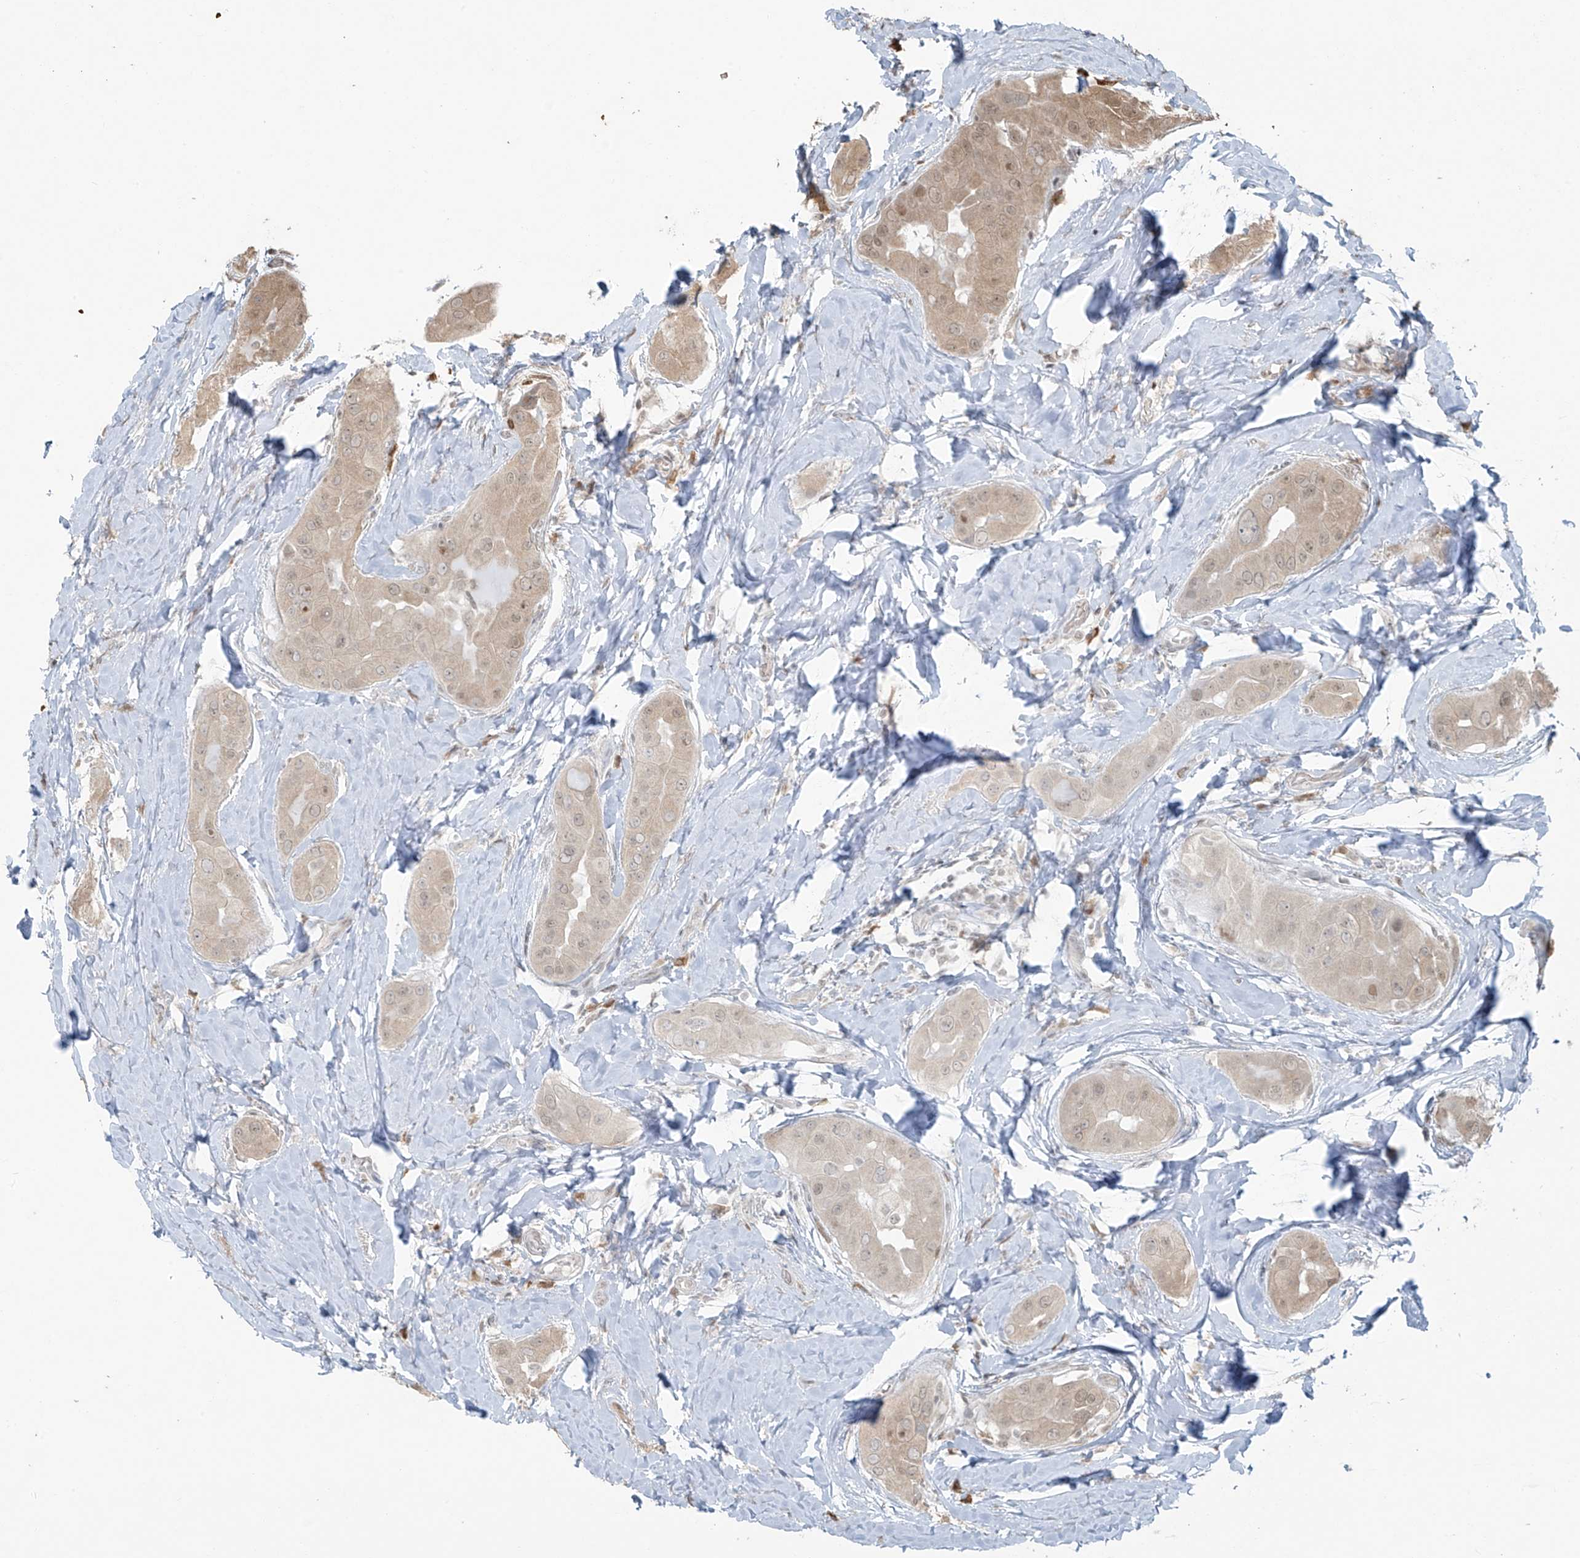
{"staining": {"intensity": "moderate", "quantity": "25%-75%", "location": "cytoplasmic/membranous,nuclear"}, "tissue": "thyroid cancer", "cell_type": "Tumor cells", "image_type": "cancer", "snomed": [{"axis": "morphology", "description": "Papillary adenocarcinoma, NOS"}, {"axis": "topography", "description": "Thyroid gland"}], "caption": "An IHC image of neoplastic tissue is shown. Protein staining in brown labels moderate cytoplasmic/membranous and nuclear positivity in thyroid papillary adenocarcinoma within tumor cells.", "gene": "TTC22", "patient": {"sex": "male", "age": 33}}